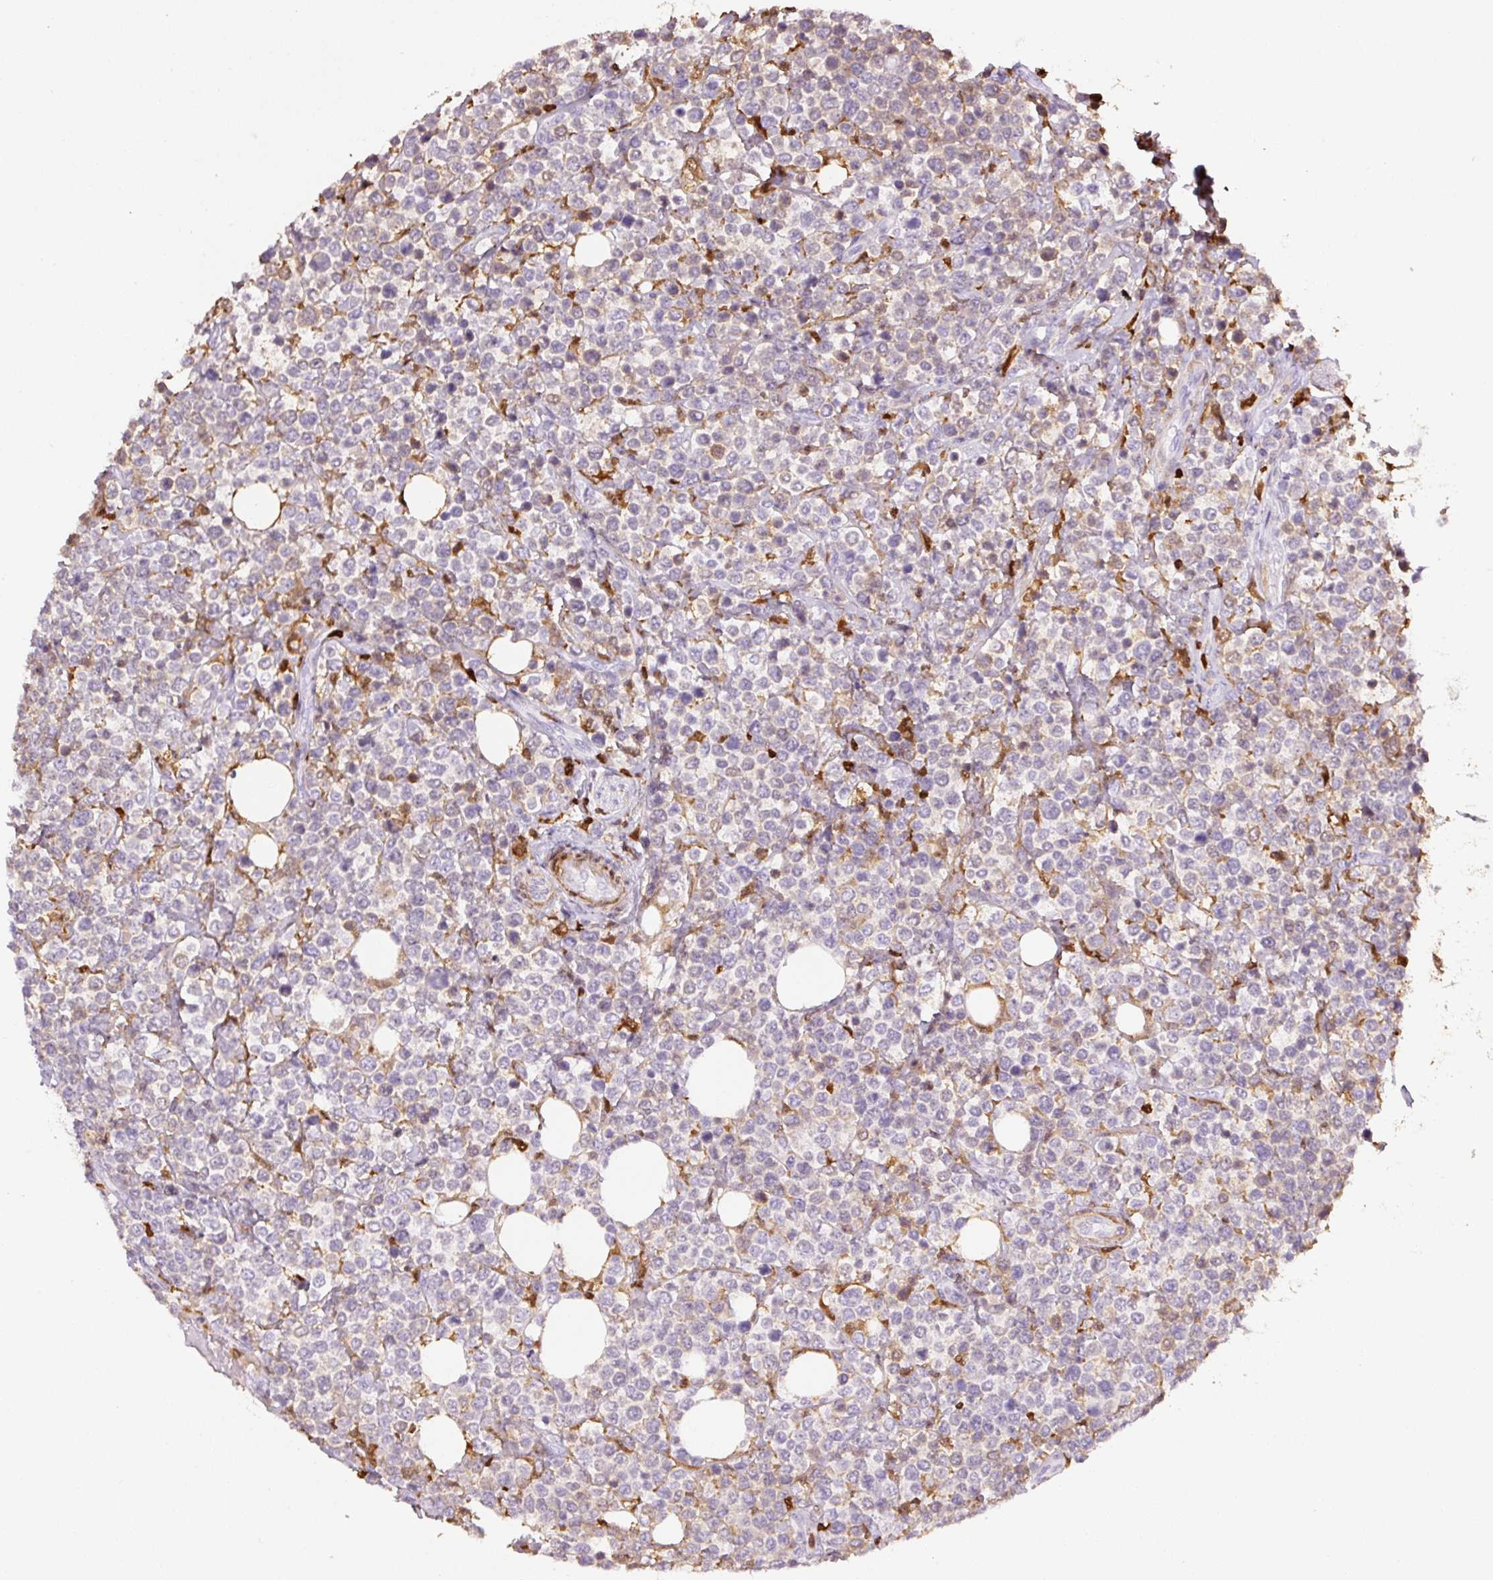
{"staining": {"intensity": "negative", "quantity": "none", "location": "none"}, "tissue": "lymphoma", "cell_type": "Tumor cells", "image_type": "cancer", "snomed": [{"axis": "morphology", "description": "Malignant lymphoma, non-Hodgkin's type, Low grade"}, {"axis": "topography", "description": "Lymph node"}], "caption": "Immunohistochemical staining of human lymphoma reveals no significant staining in tumor cells. Nuclei are stained in blue.", "gene": "S100A4", "patient": {"sex": "male", "age": 60}}